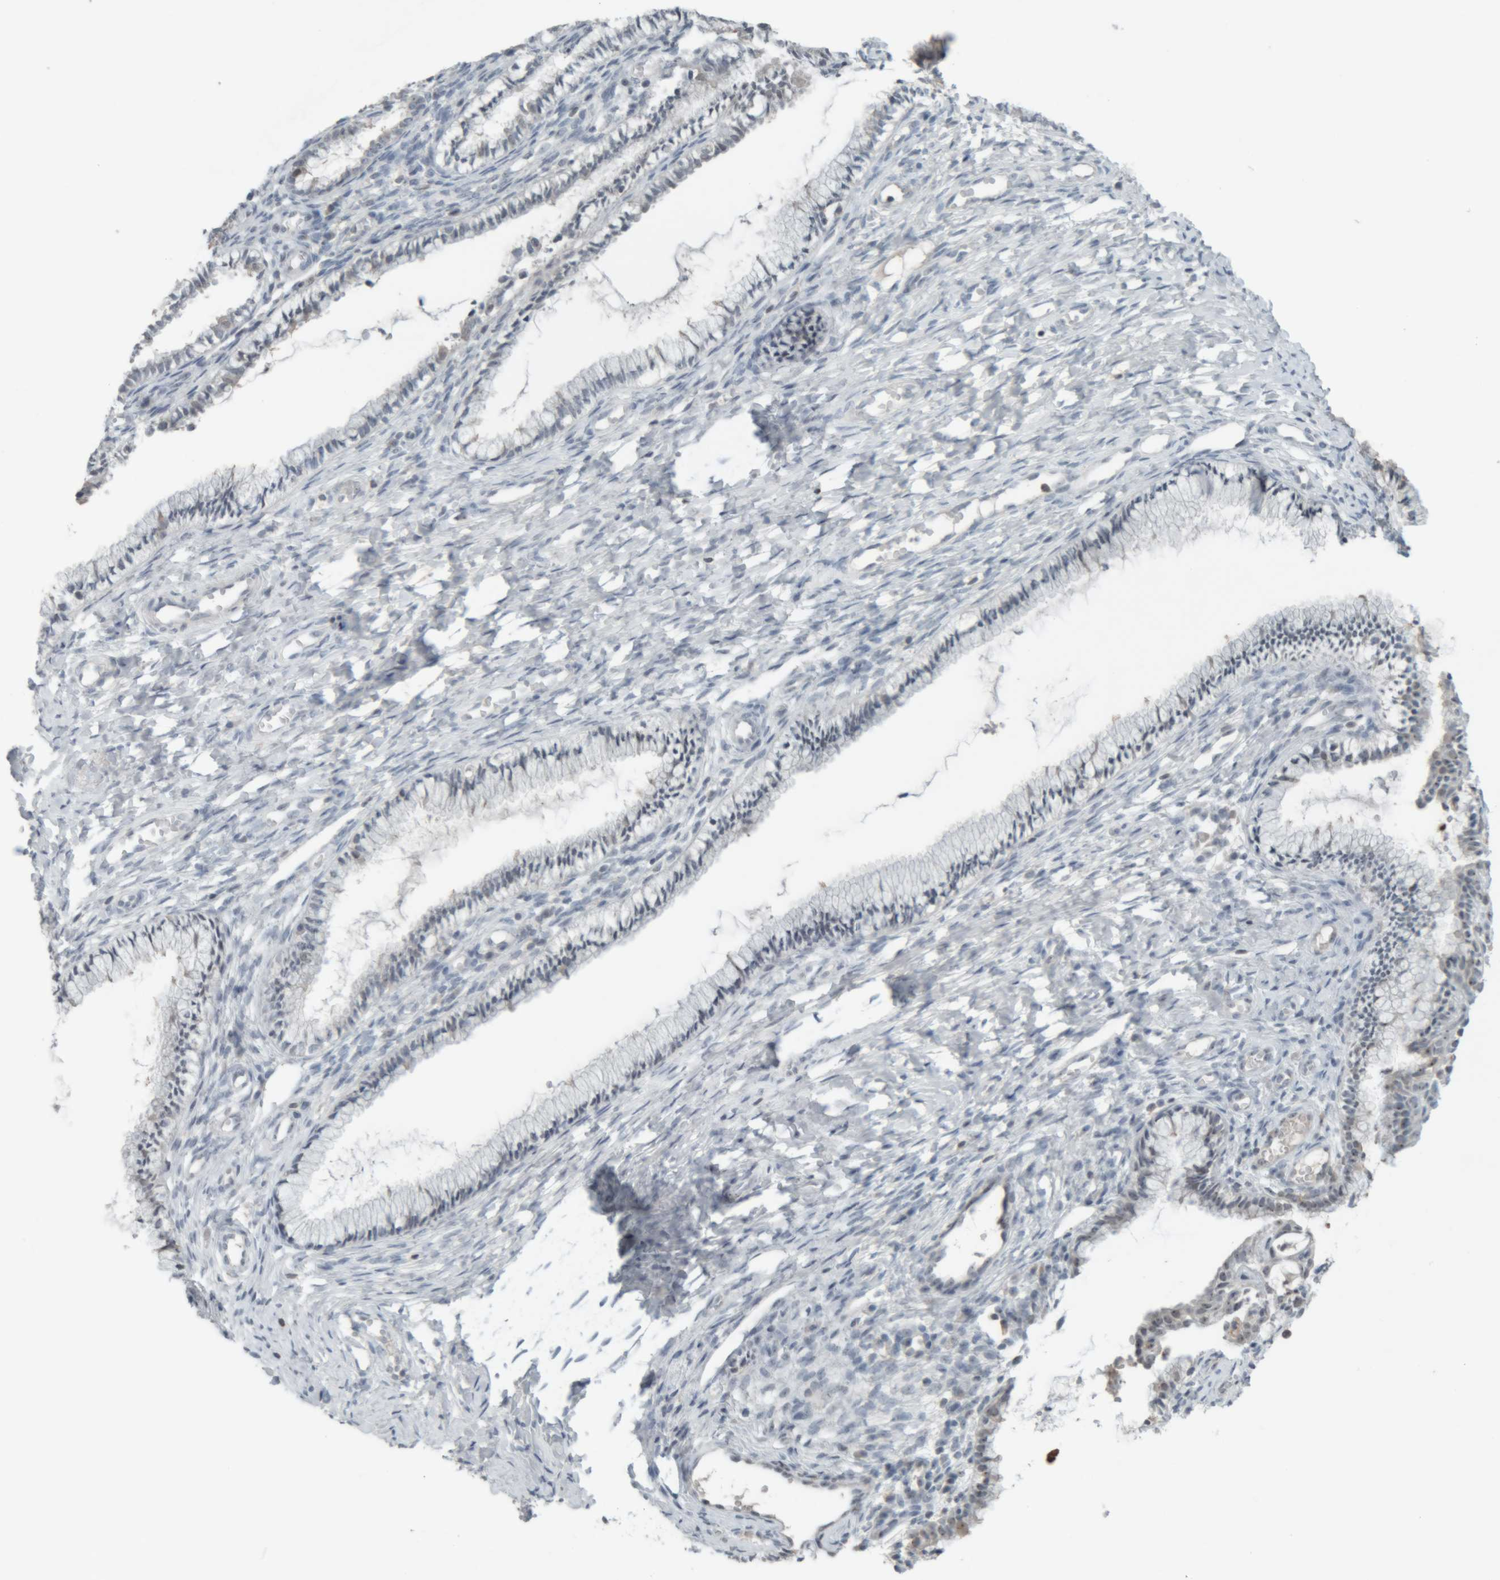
{"staining": {"intensity": "weak", "quantity": "<25%", "location": "nuclear"}, "tissue": "cervix", "cell_type": "Glandular cells", "image_type": "normal", "snomed": [{"axis": "morphology", "description": "Normal tissue, NOS"}, {"axis": "topography", "description": "Cervix"}], "caption": "IHC of unremarkable cervix shows no staining in glandular cells.", "gene": "RPF1", "patient": {"sex": "female", "age": 27}}